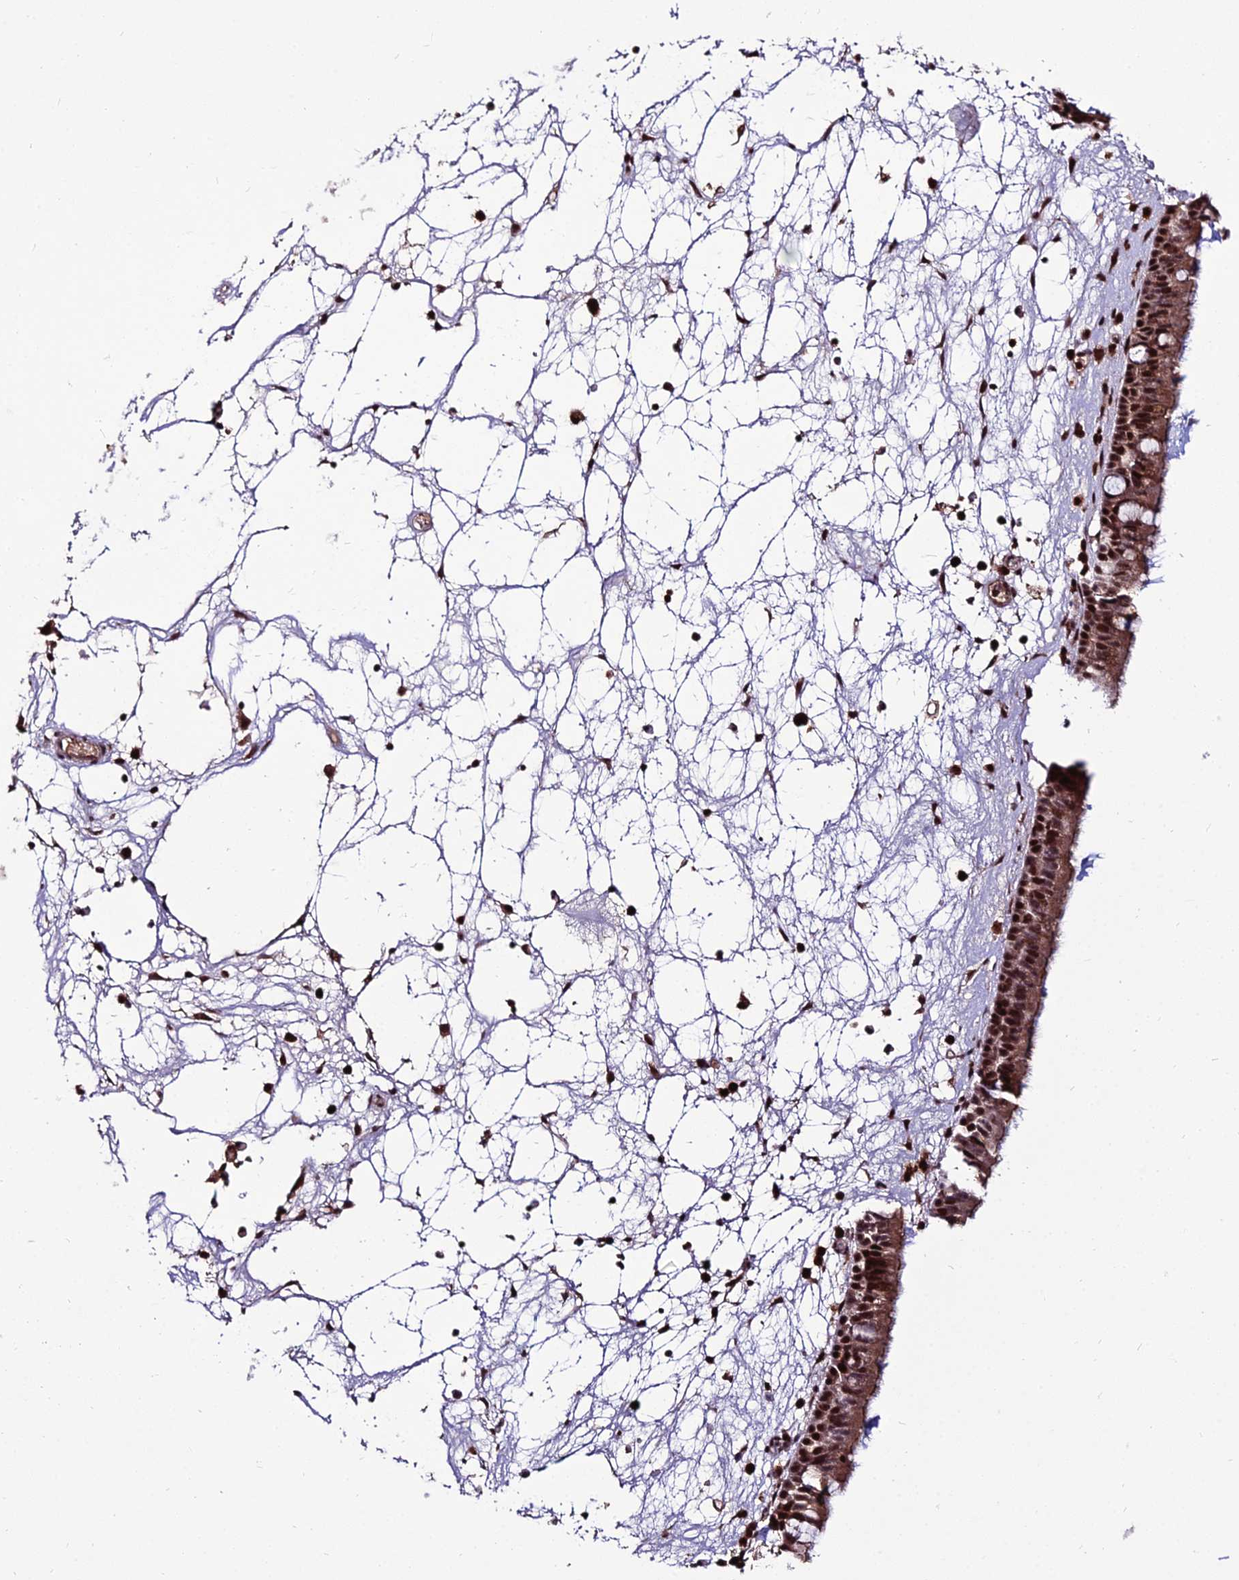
{"staining": {"intensity": "strong", "quantity": ">75%", "location": "cytoplasmic/membranous,nuclear"}, "tissue": "nasopharynx", "cell_type": "Respiratory epithelial cells", "image_type": "normal", "snomed": [{"axis": "morphology", "description": "Normal tissue, NOS"}, {"axis": "morphology", "description": "Inflammation, NOS"}, {"axis": "morphology", "description": "Malignant melanoma, Metastatic site"}, {"axis": "topography", "description": "Nasopharynx"}], "caption": "A brown stain labels strong cytoplasmic/membranous,nuclear expression of a protein in respiratory epithelial cells of unremarkable human nasopharynx.", "gene": "CIB3", "patient": {"sex": "male", "age": 70}}